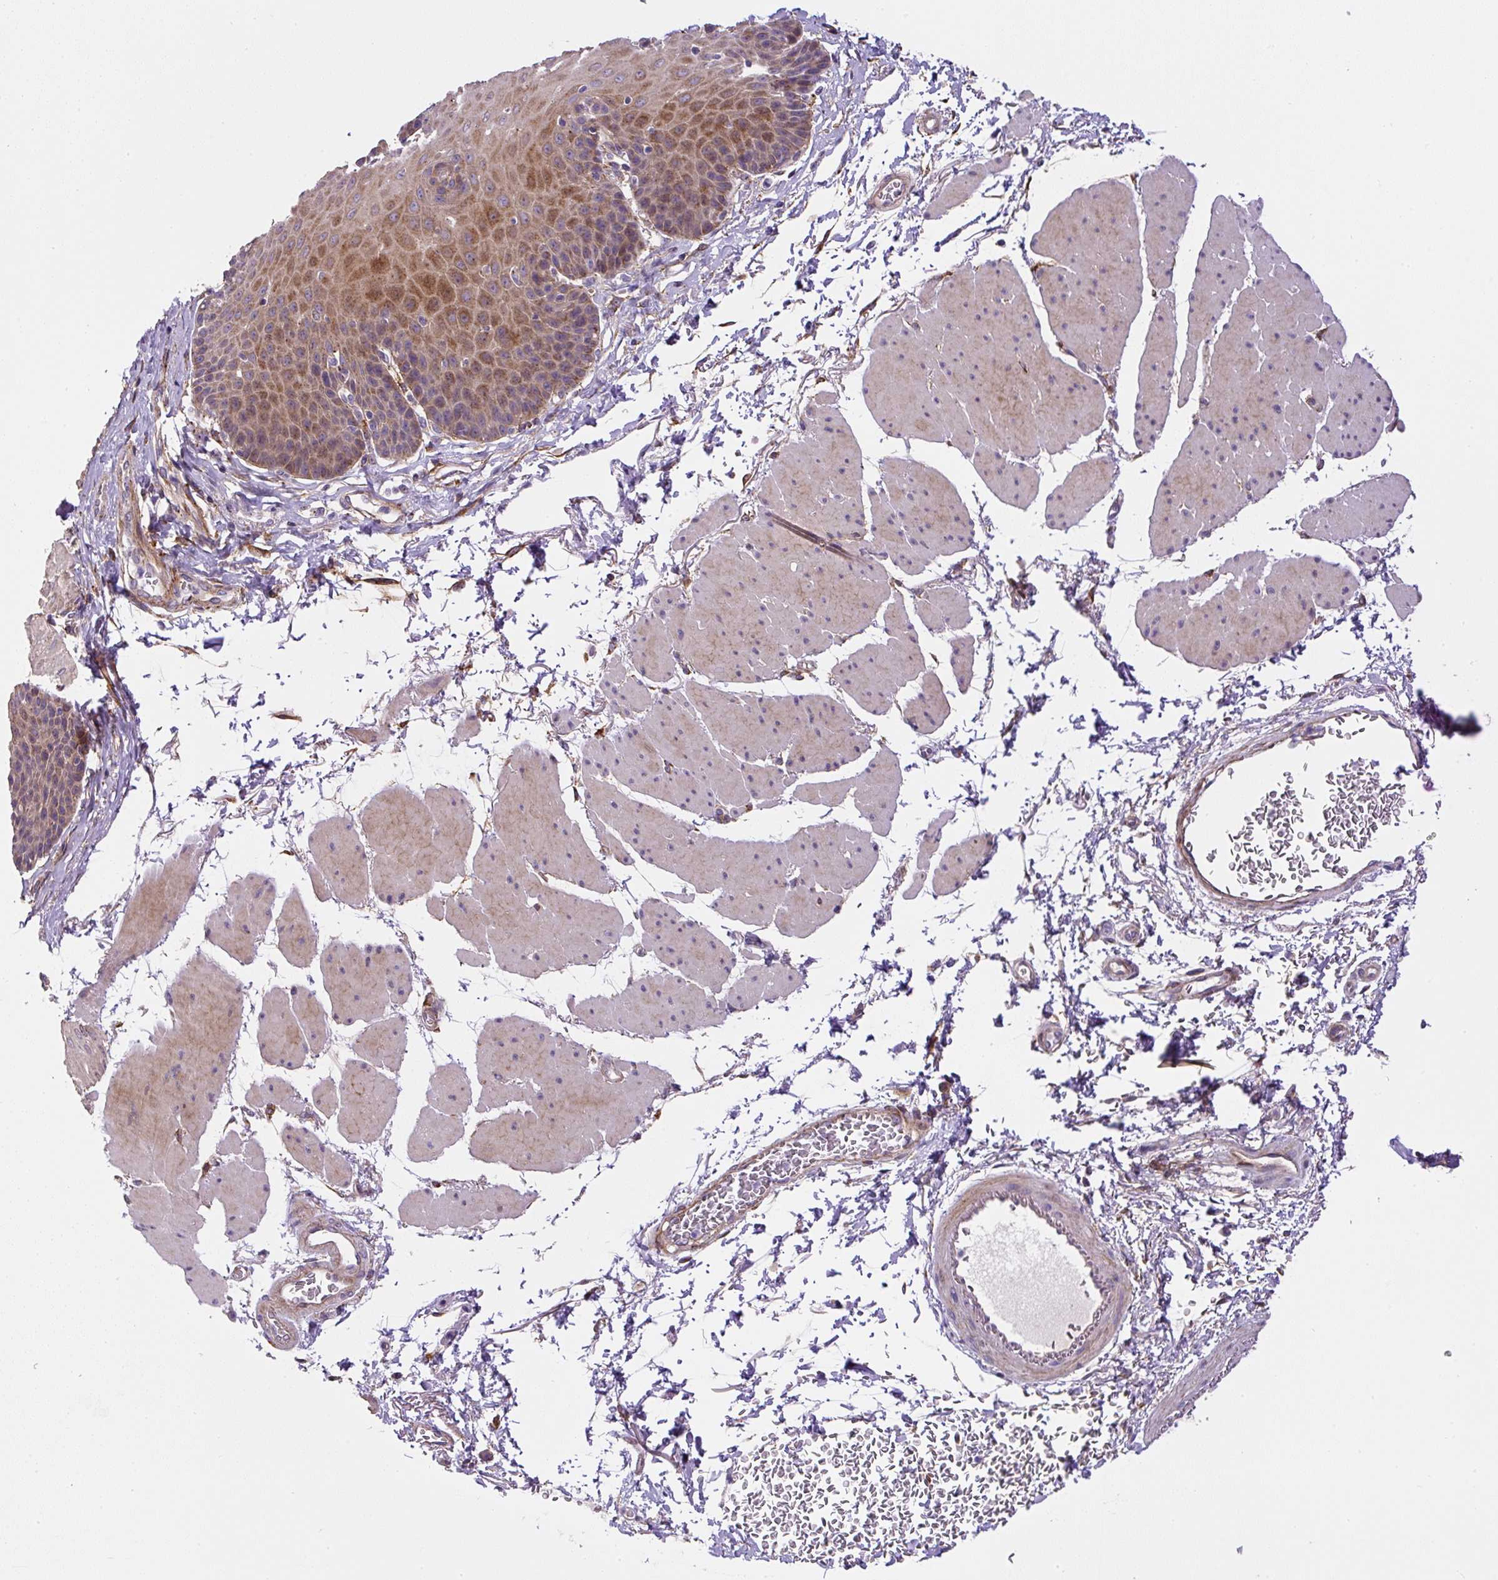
{"staining": {"intensity": "moderate", "quantity": "25%-75%", "location": "cytoplasmic/membranous"}, "tissue": "esophagus", "cell_type": "Squamous epithelial cells", "image_type": "normal", "snomed": [{"axis": "morphology", "description": "Normal tissue, NOS"}, {"axis": "topography", "description": "Esophagus"}], "caption": "Immunohistochemical staining of unremarkable human esophagus demonstrates medium levels of moderate cytoplasmic/membranous staining in approximately 25%-75% of squamous epithelial cells.", "gene": "RNF170", "patient": {"sex": "female", "age": 81}}